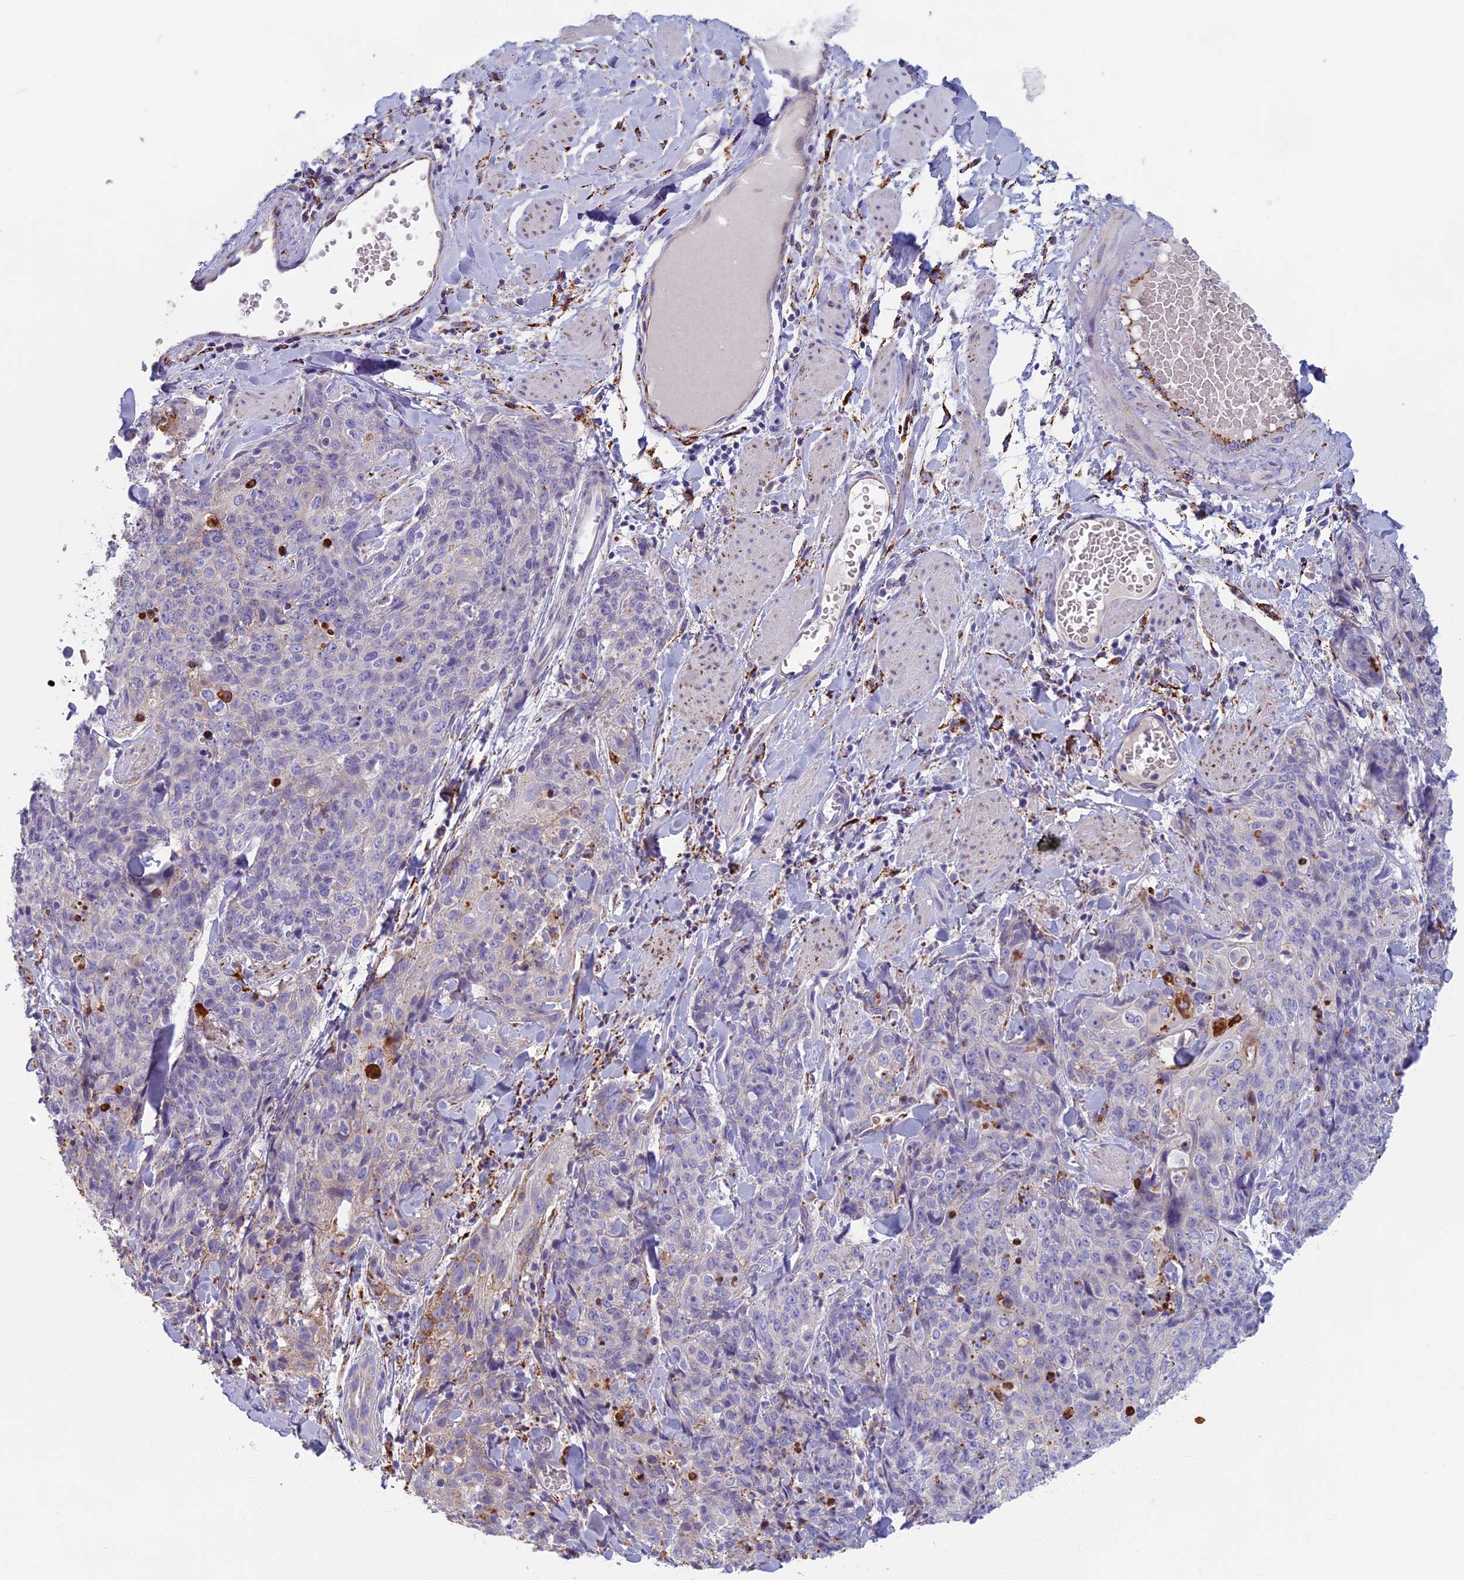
{"staining": {"intensity": "negative", "quantity": "none", "location": "none"}, "tissue": "skin cancer", "cell_type": "Tumor cells", "image_type": "cancer", "snomed": [{"axis": "morphology", "description": "Squamous cell carcinoma, NOS"}, {"axis": "topography", "description": "Skin"}, {"axis": "topography", "description": "Vulva"}], "caption": "A histopathology image of human squamous cell carcinoma (skin) is negative for staining in tumor cells.", "gene": "SEMA7A", "patient": {"sex": "female", "age": 85}}